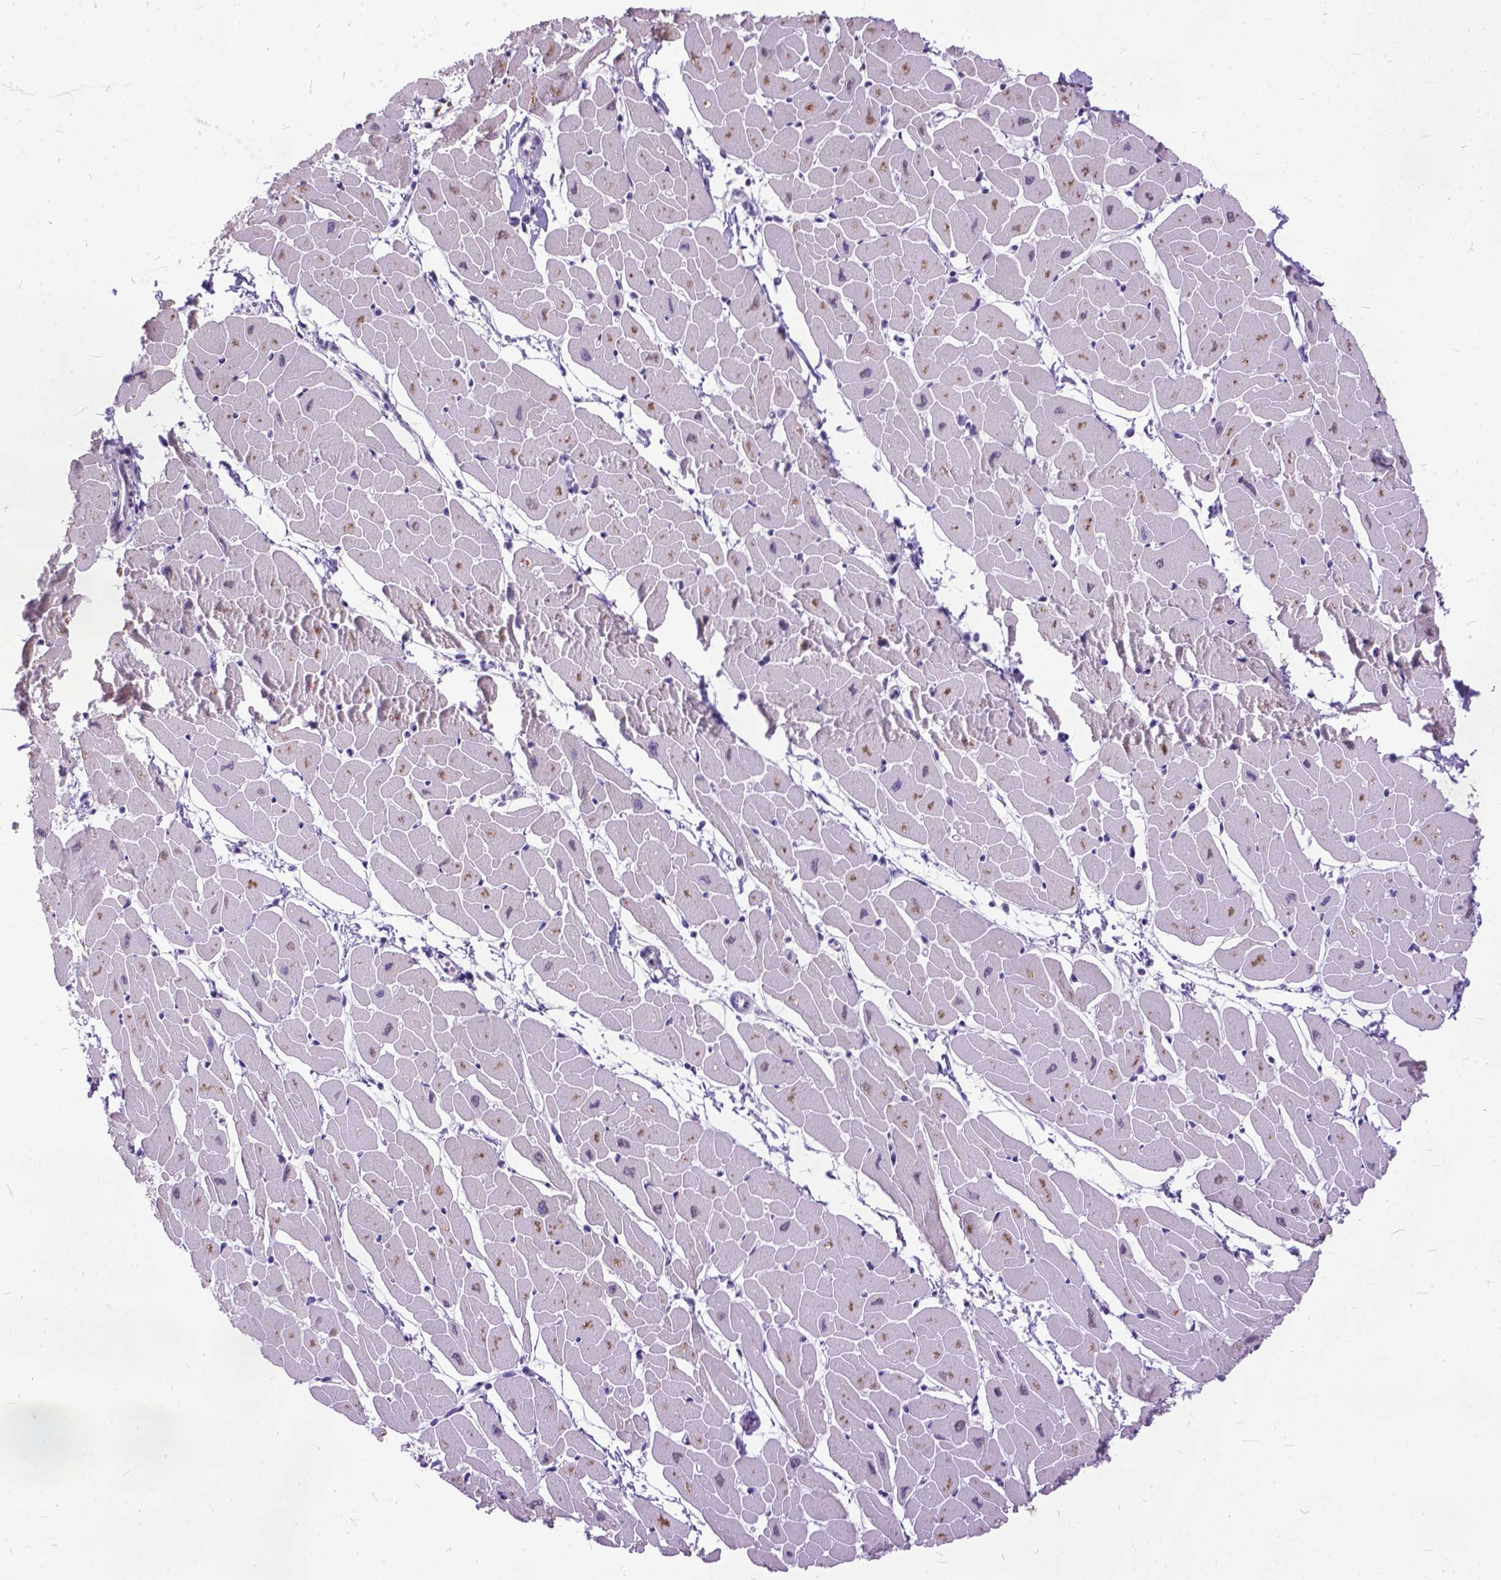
{"staining": {"intensity": "negative", "quantity": "none", "location": "none"}, "tissue": "heart muscle", "cell_type": "Cardiomyocytes", "image_type": "normal", "snomed": [{"axis": "morphology", "description": "Normal tissue, NOS"}, {"axis": "topography", "description": "Heart"}], "caption": "A high-resolution photomicrograph shows immunohistochemistry (IHC) staining of unremarkable heart muscle, which displays no significant staining in cardiomyocytes. The staining is performed using DAB (3,3'-diaminobenzidine) brown chromogen with nuclei counter-stained in using hematoxylin.", "gene": "MARCHF10", "patient": {"sex": "male", "age": 57}}